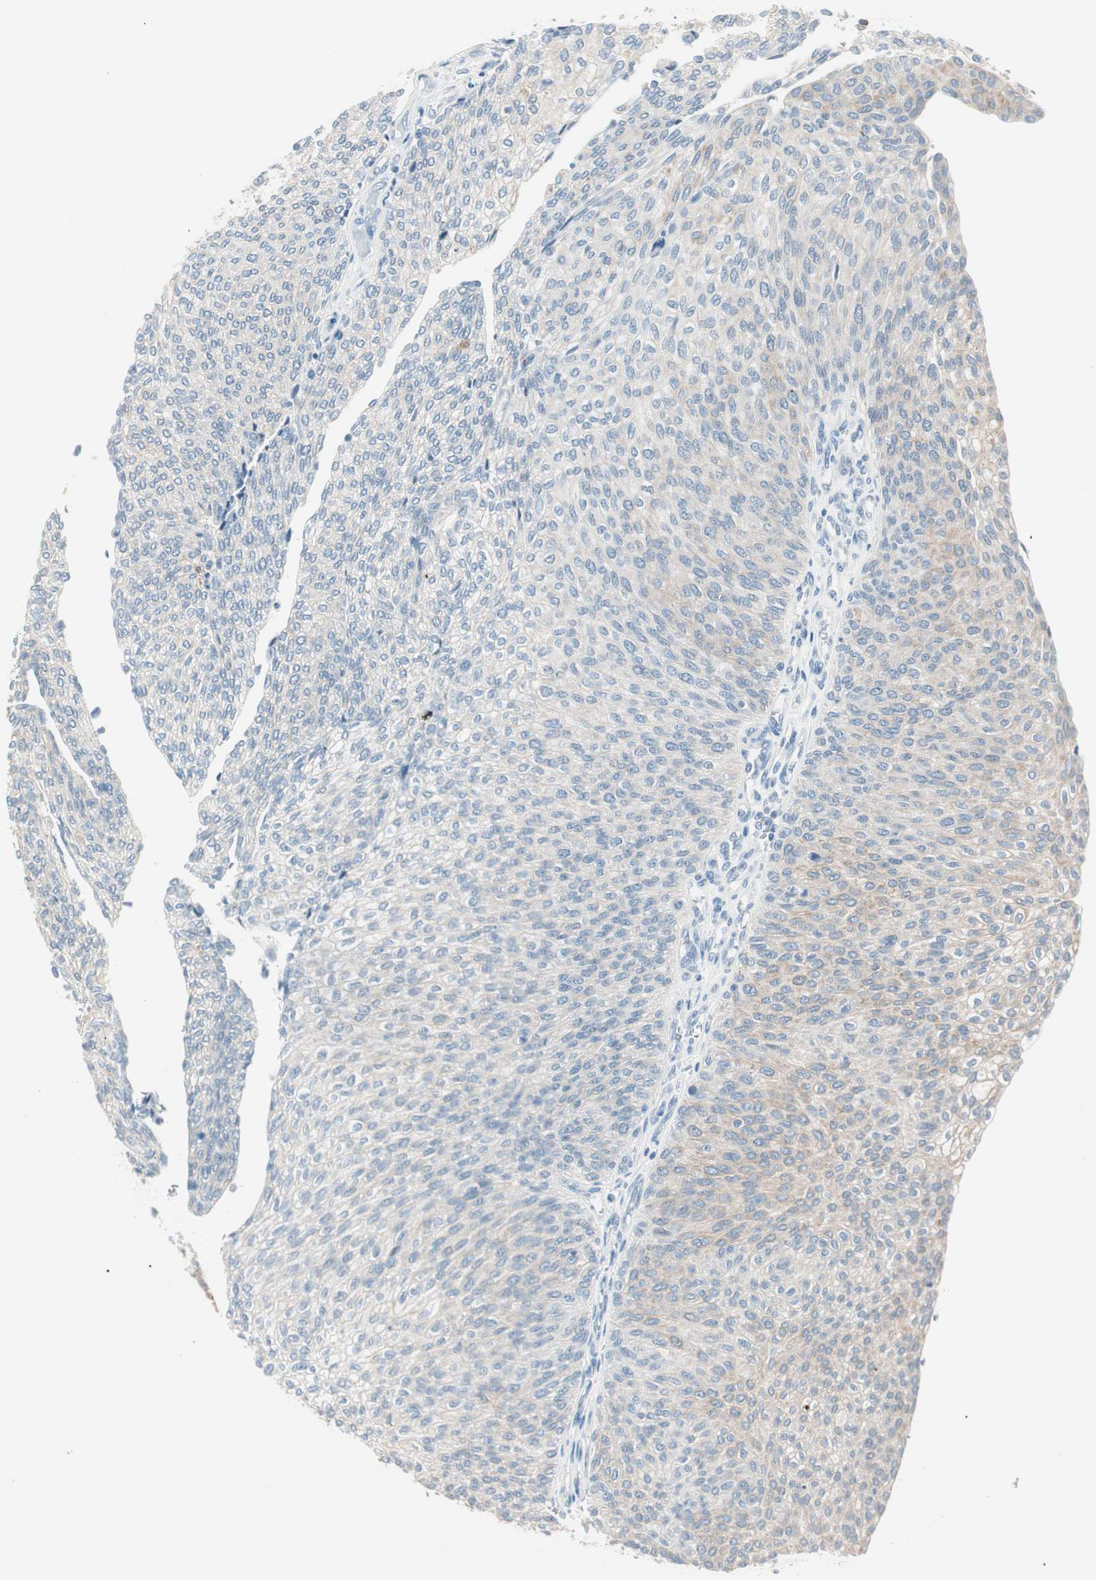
{"staining": {"intensity": "weak", "quantity": "25%-75%", "location": "cytoplasmic/membranous"}, "tissue": "urothelial cancer", "cell_type": "Tumor cells", "image_type": "cancer", "snomed": [{"axis": "morphology", "description": "Urothelial carcinoma, Low grade"}, {"axis": "topography", "description": "Urinary bladder"}], "caption": "Immunohistochemistry staining of urothelial cancer, which shows low levels of weak cytoplasmic/membranous positivity in approximately 25%-75% of tumor cells indicating weak cytoplasmic/membranous protein expression. The staining was performed using DAB (brown) for protein detection and nuclei were counterstained in hematoxylin (blue).", "gene": "GNAO1", "patient": {"sex": "female", "age": 79}}